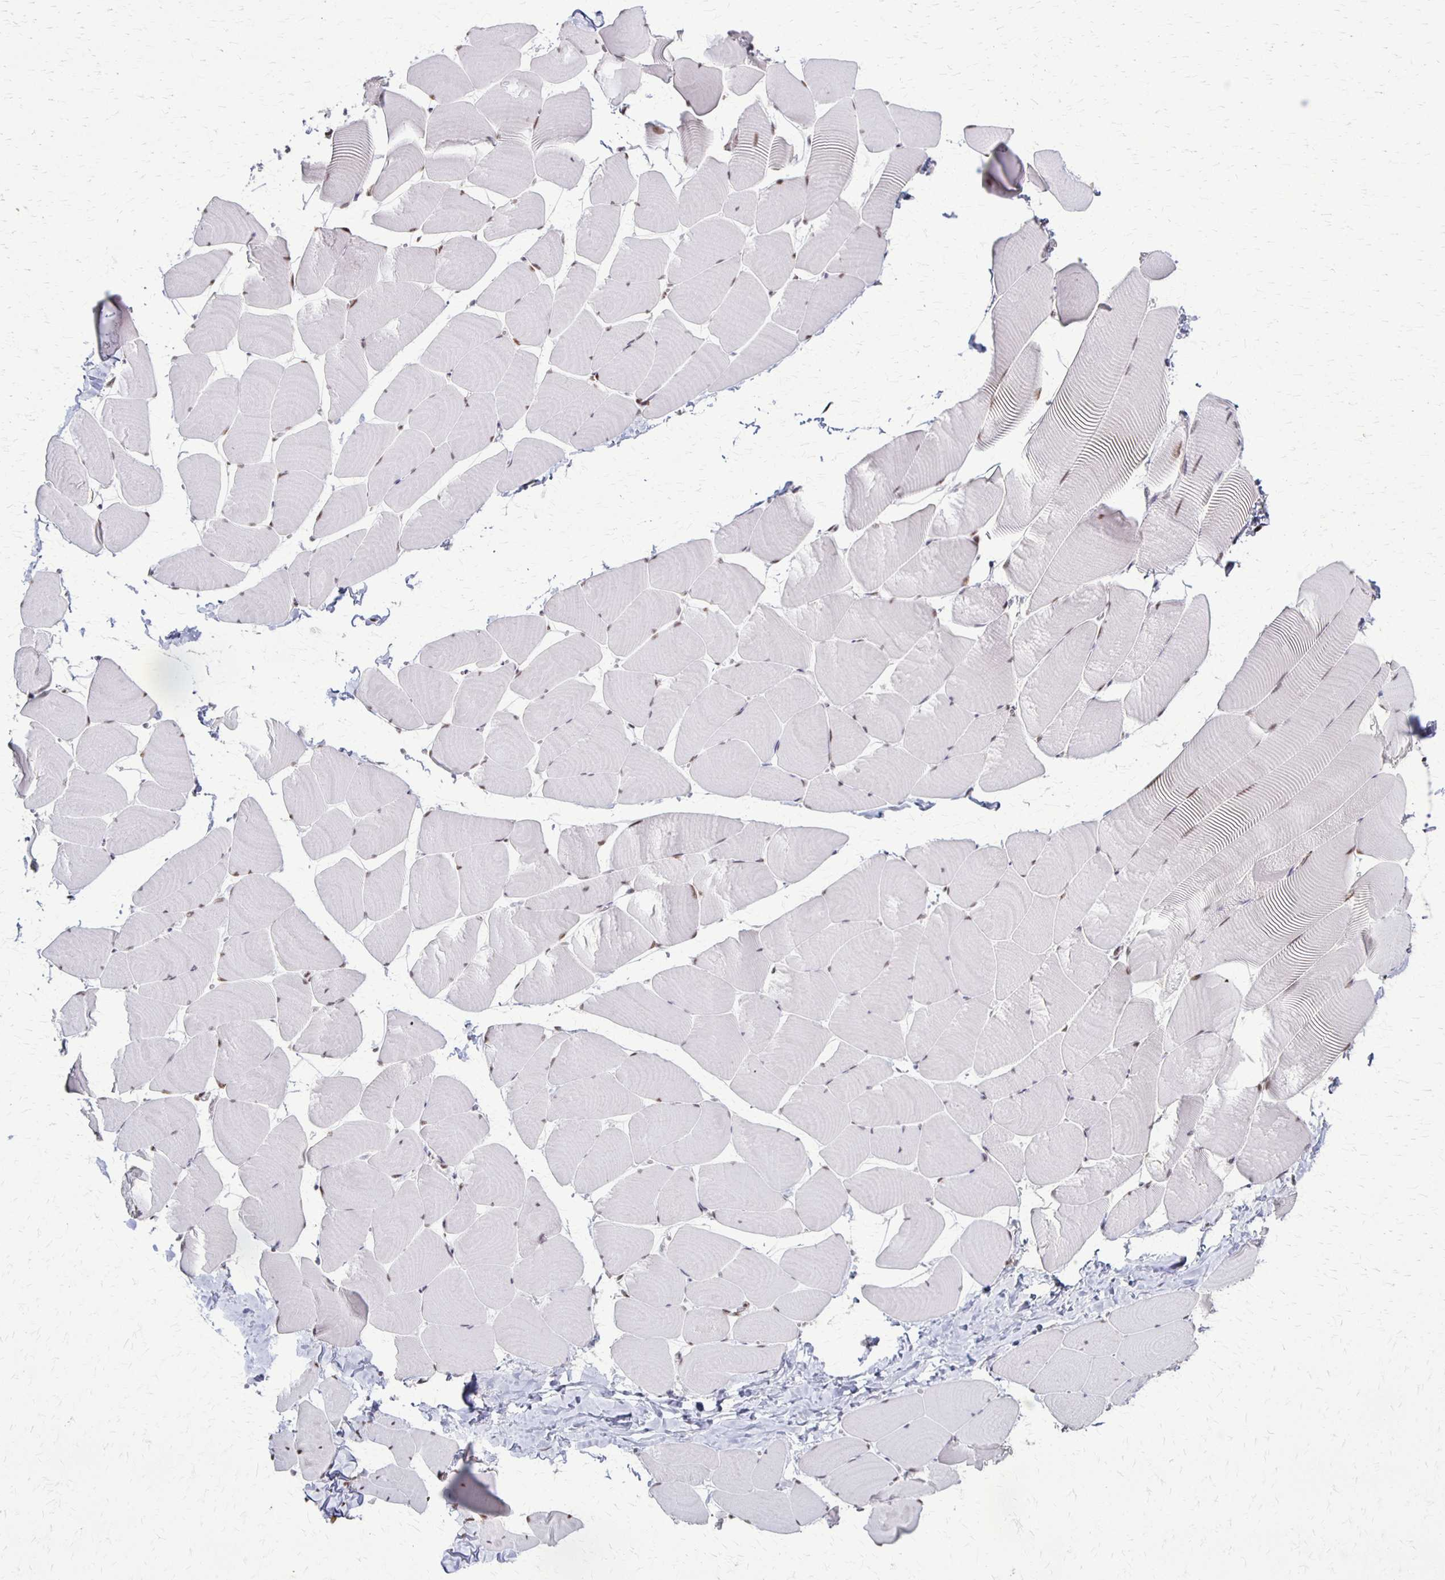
{"staining": {"intensity": "moderate", "quantity": "25%-75%", "location": "nuclear"}, "tissue": "skeletal muscle", "cell_type": "Myocytes", "image_type": "normal", "snomed": [{"axis": "morphology", "description": "Normal tissue, NOS"}, {"axis": "topography", "description": "Skeletal muscle"}], "caption": "Immunohistochemistry of benign human skeletal muscle exhibits medium levels of moderate nuclear expression in approximately 25%-75% of myocytes.", "gene": "XRCC6", "patient": {"sex": "male", "age": 25}}